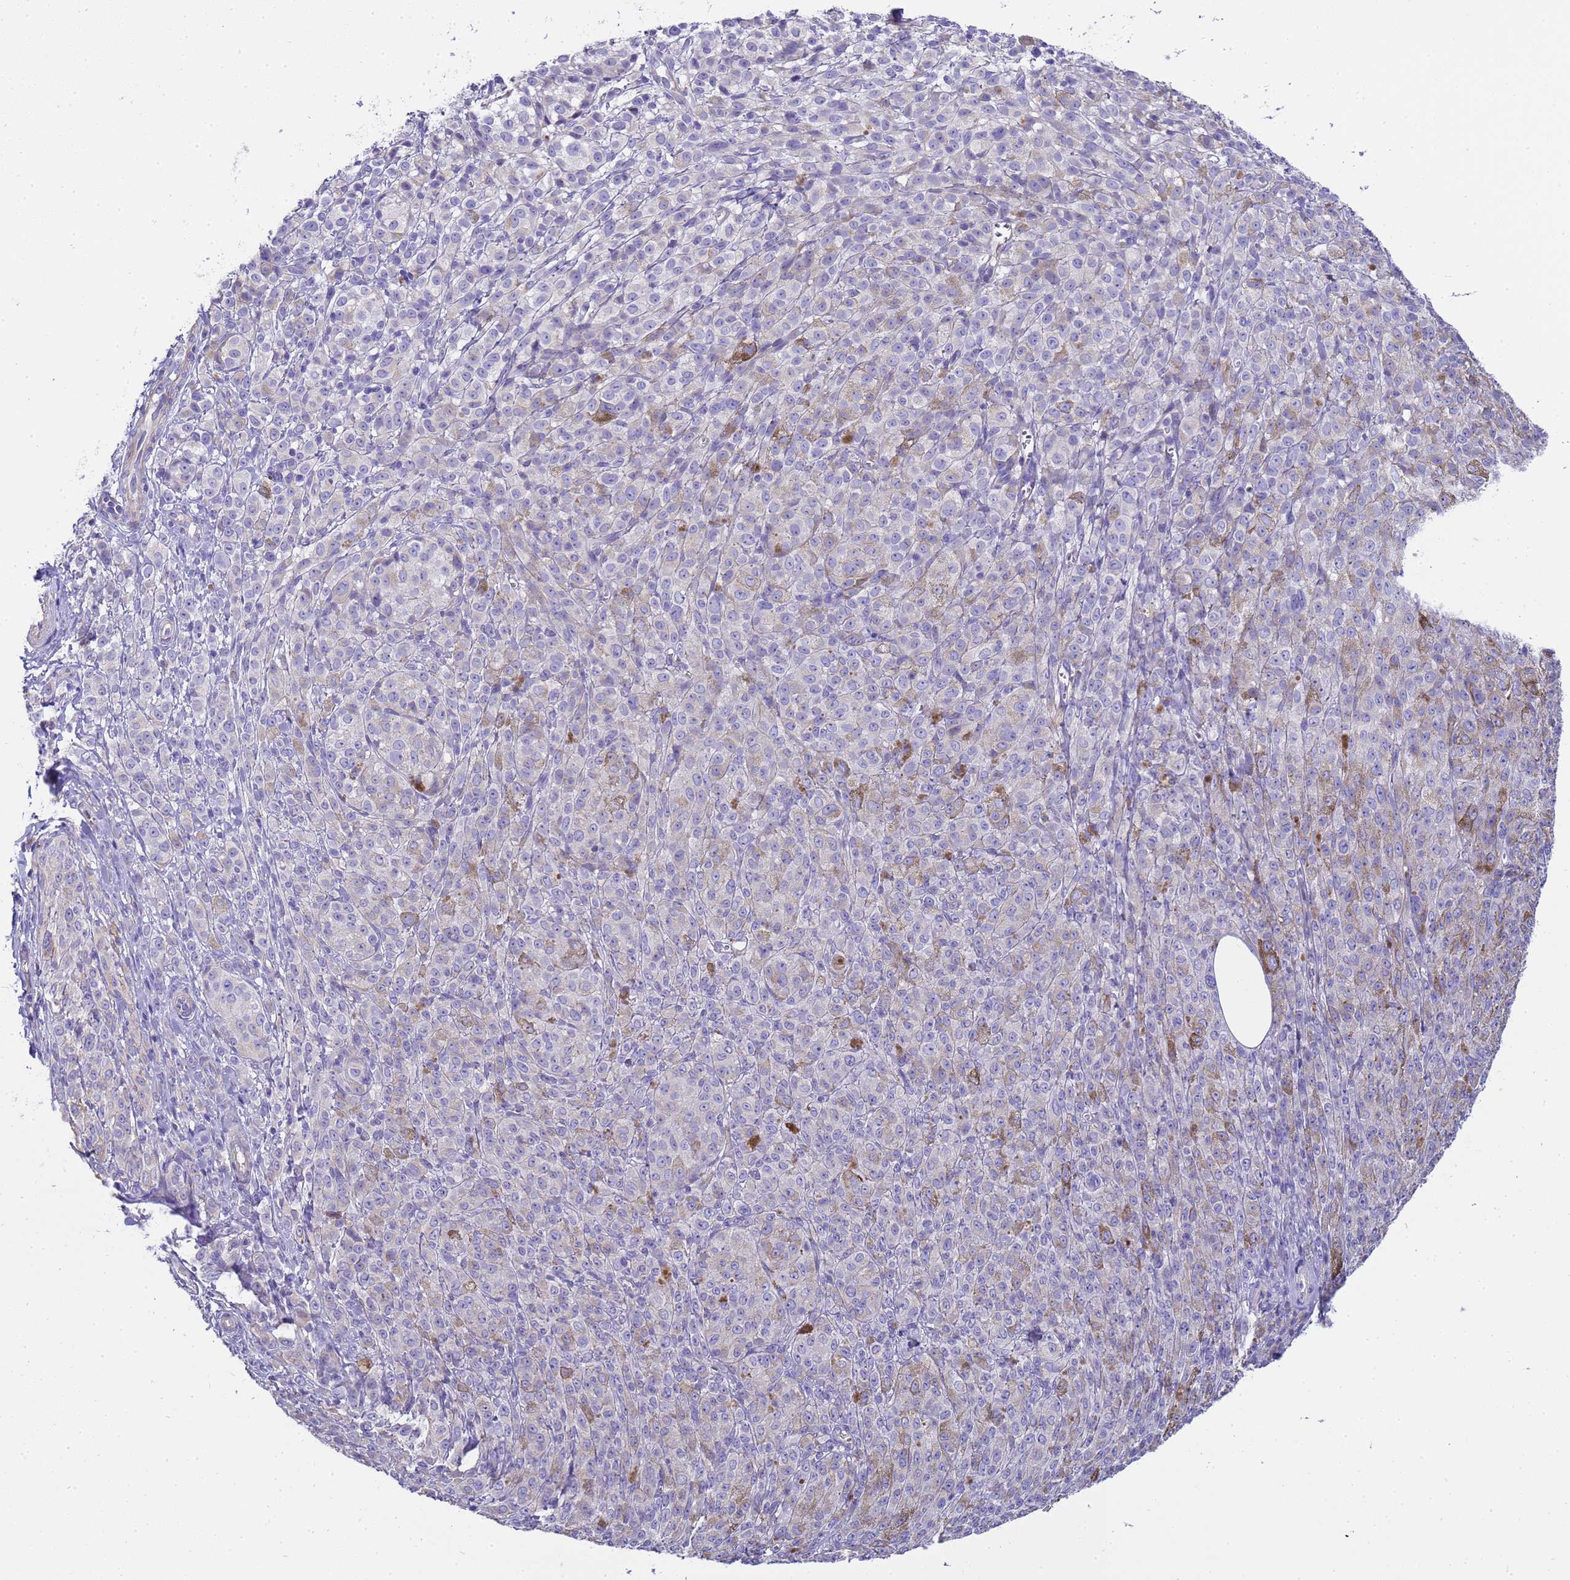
{"staining": {"intensity": "negative", "quantity": "none", "location": "none"}, "tissue": "melanoma", "cell_type": "Tumor cells", "image_type": "cancer", "snomed": [{"axis": "morphology", "description": "Malignant melanoma, NOS"}, {"axis": "topography", "description": "Skin"}], "caption": "This is an immunohistochemistry photomicrograph of malignant melanoma. There is no staining in tumor cells.", "gene": "RIPPLY2", "patient": {"sex": "female", "age": 52}}